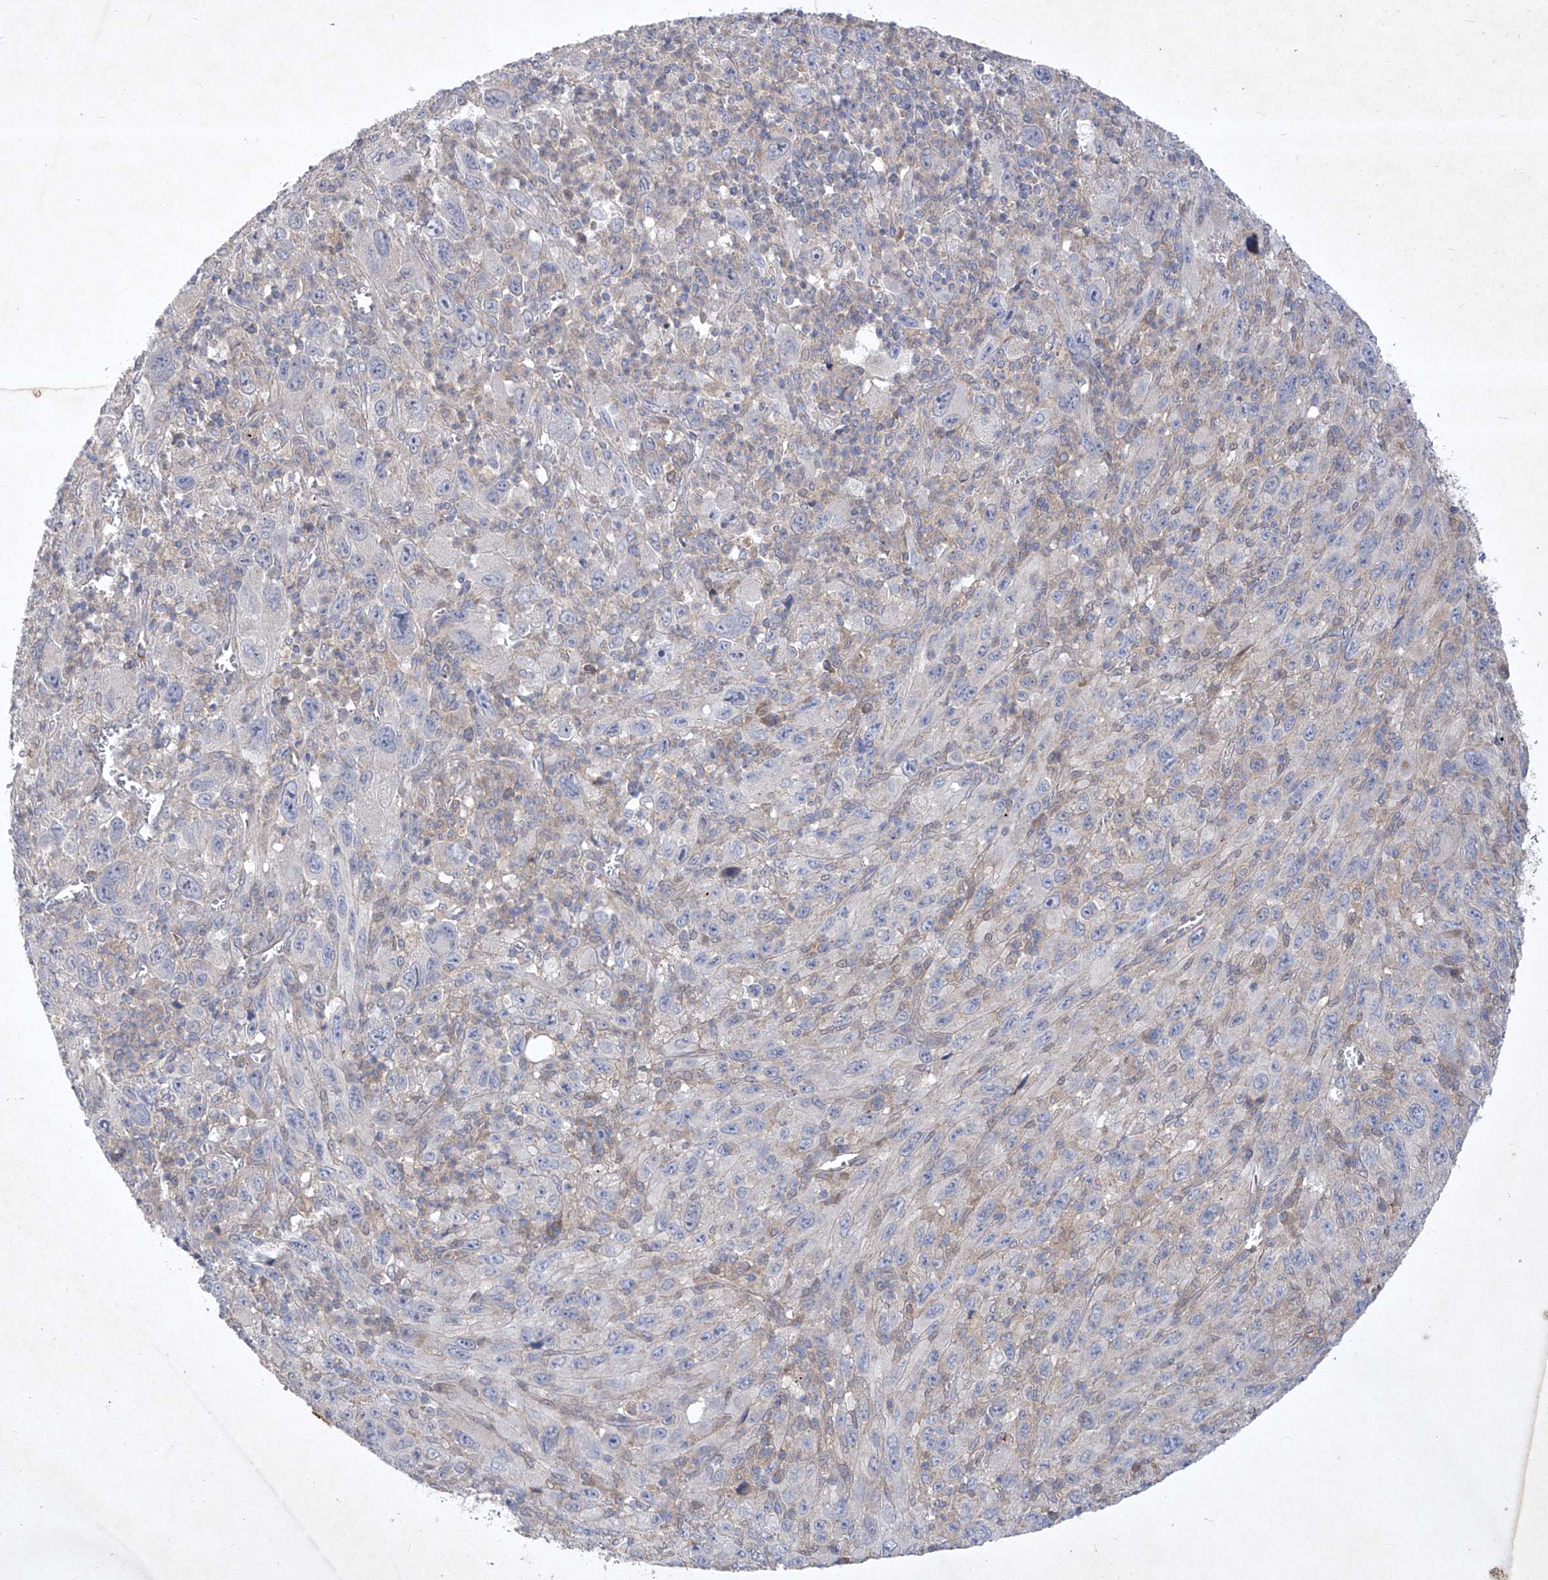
{"staining": {"intensity": "negative", "quantity": "none", "location": "none"}, "tissue": "melanoma", "cell_type": "Tumor cells", "image_type": "cancer", "snomed": [{"axis": "morphology", "description": "Malignant melanoma, Metastatic site"}, {"axis": "topography", "description": "Skin"}], "caption": "Protein analysis of melanoma displays no significant expression in tumor cells. Nuclei are stained in blue.", "gene": "COQ3", "patient": {"sex": "female", "age": 56}}